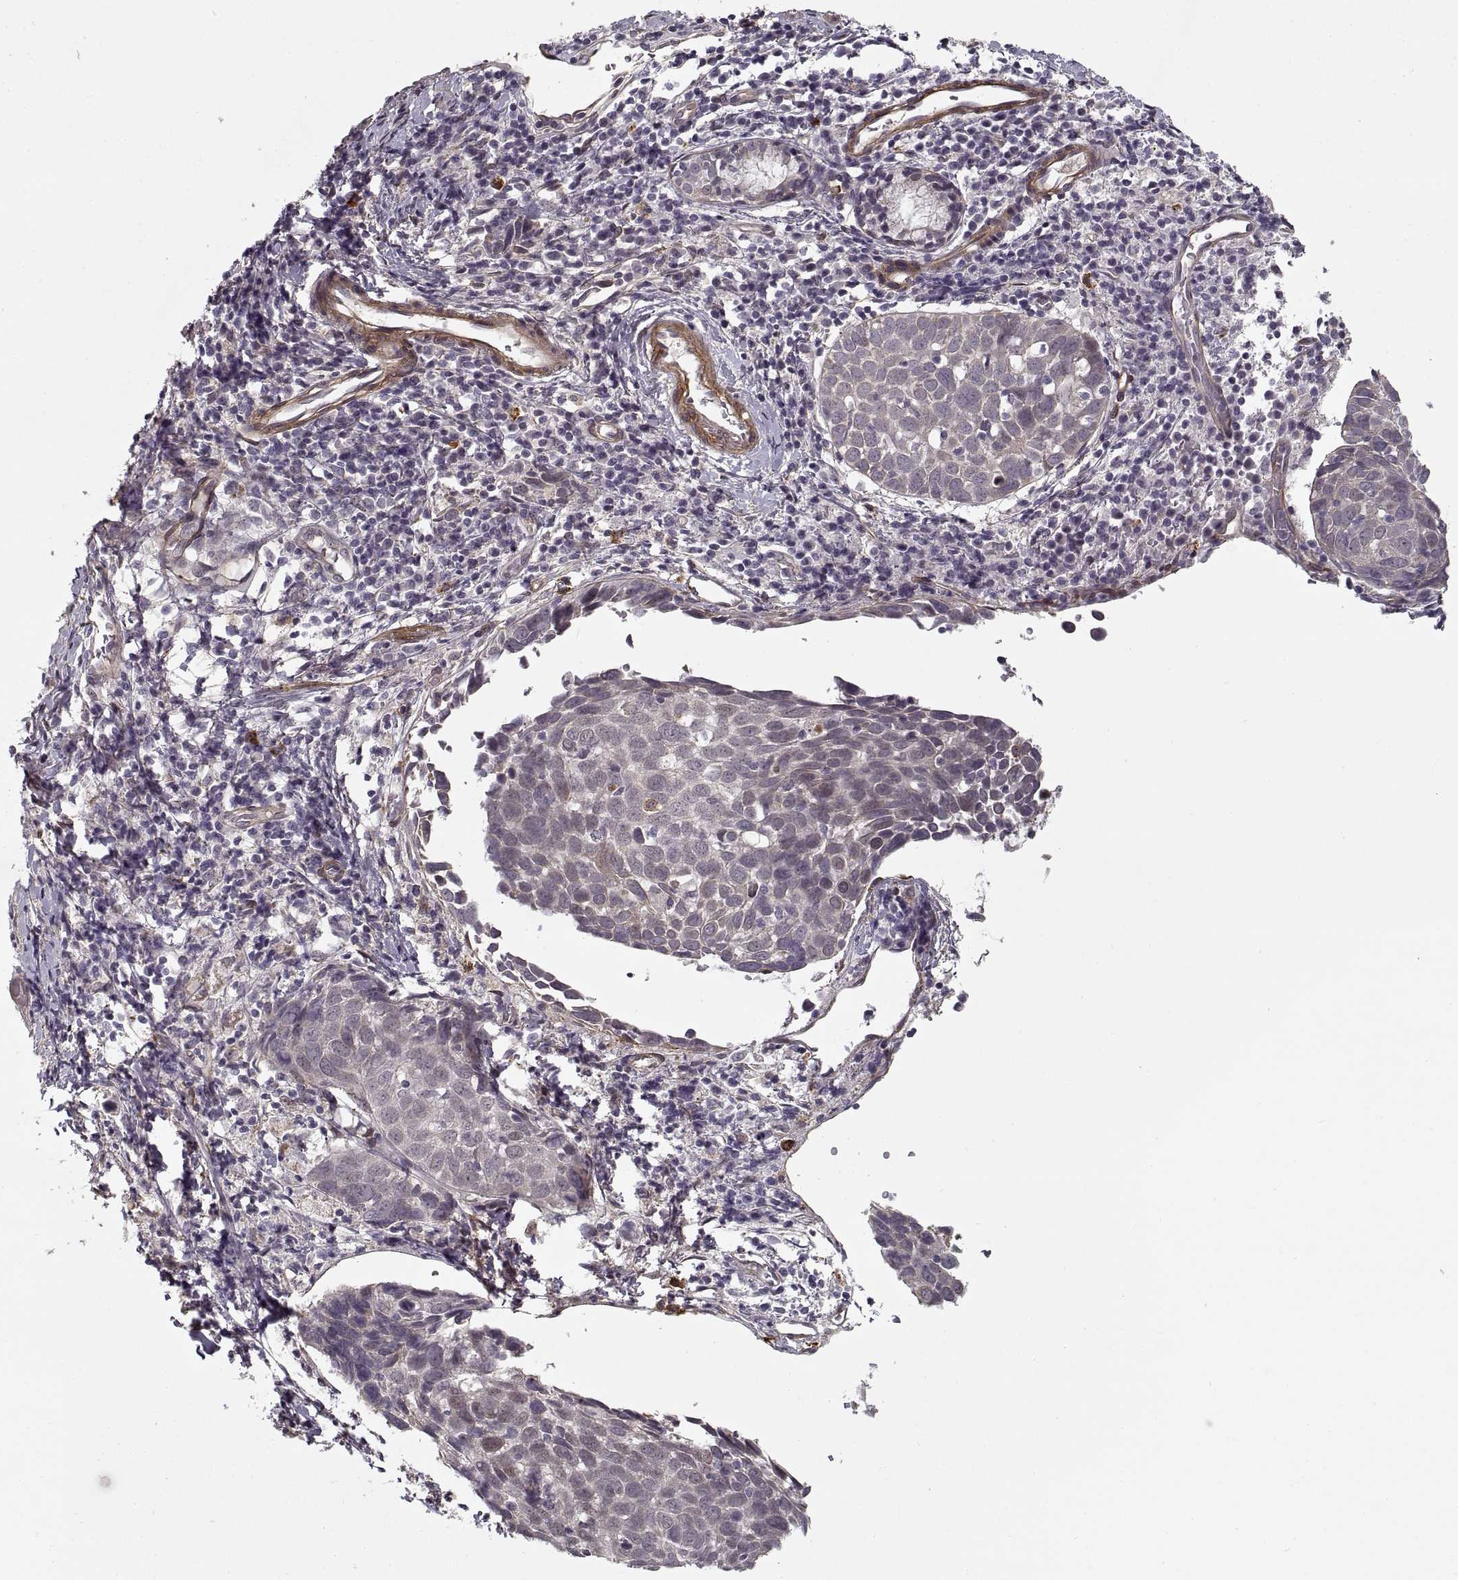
{"staining": {"intensity": "negative", "quantity": "none", "location": "none"}, "tissue": "lung cancer", "cell_type": "Tumor cells", "image_type": "cancer", "snomed": [{"axis": "morphology", "description": "Squamous cell carcinoma, NOS"}, {"axis": "topography", "description": "Lung"}], "caption": "An IHC micrograph of lung cancer is shown. There is no staining in tumor cells of lung cancer. (Stains: DAB IHC with hematoxylin counter stain, Microscopy: brightfield microscopy at high magnification).", "gene": "LAMB2", "patient": {"sex": "male", "age": 57}}